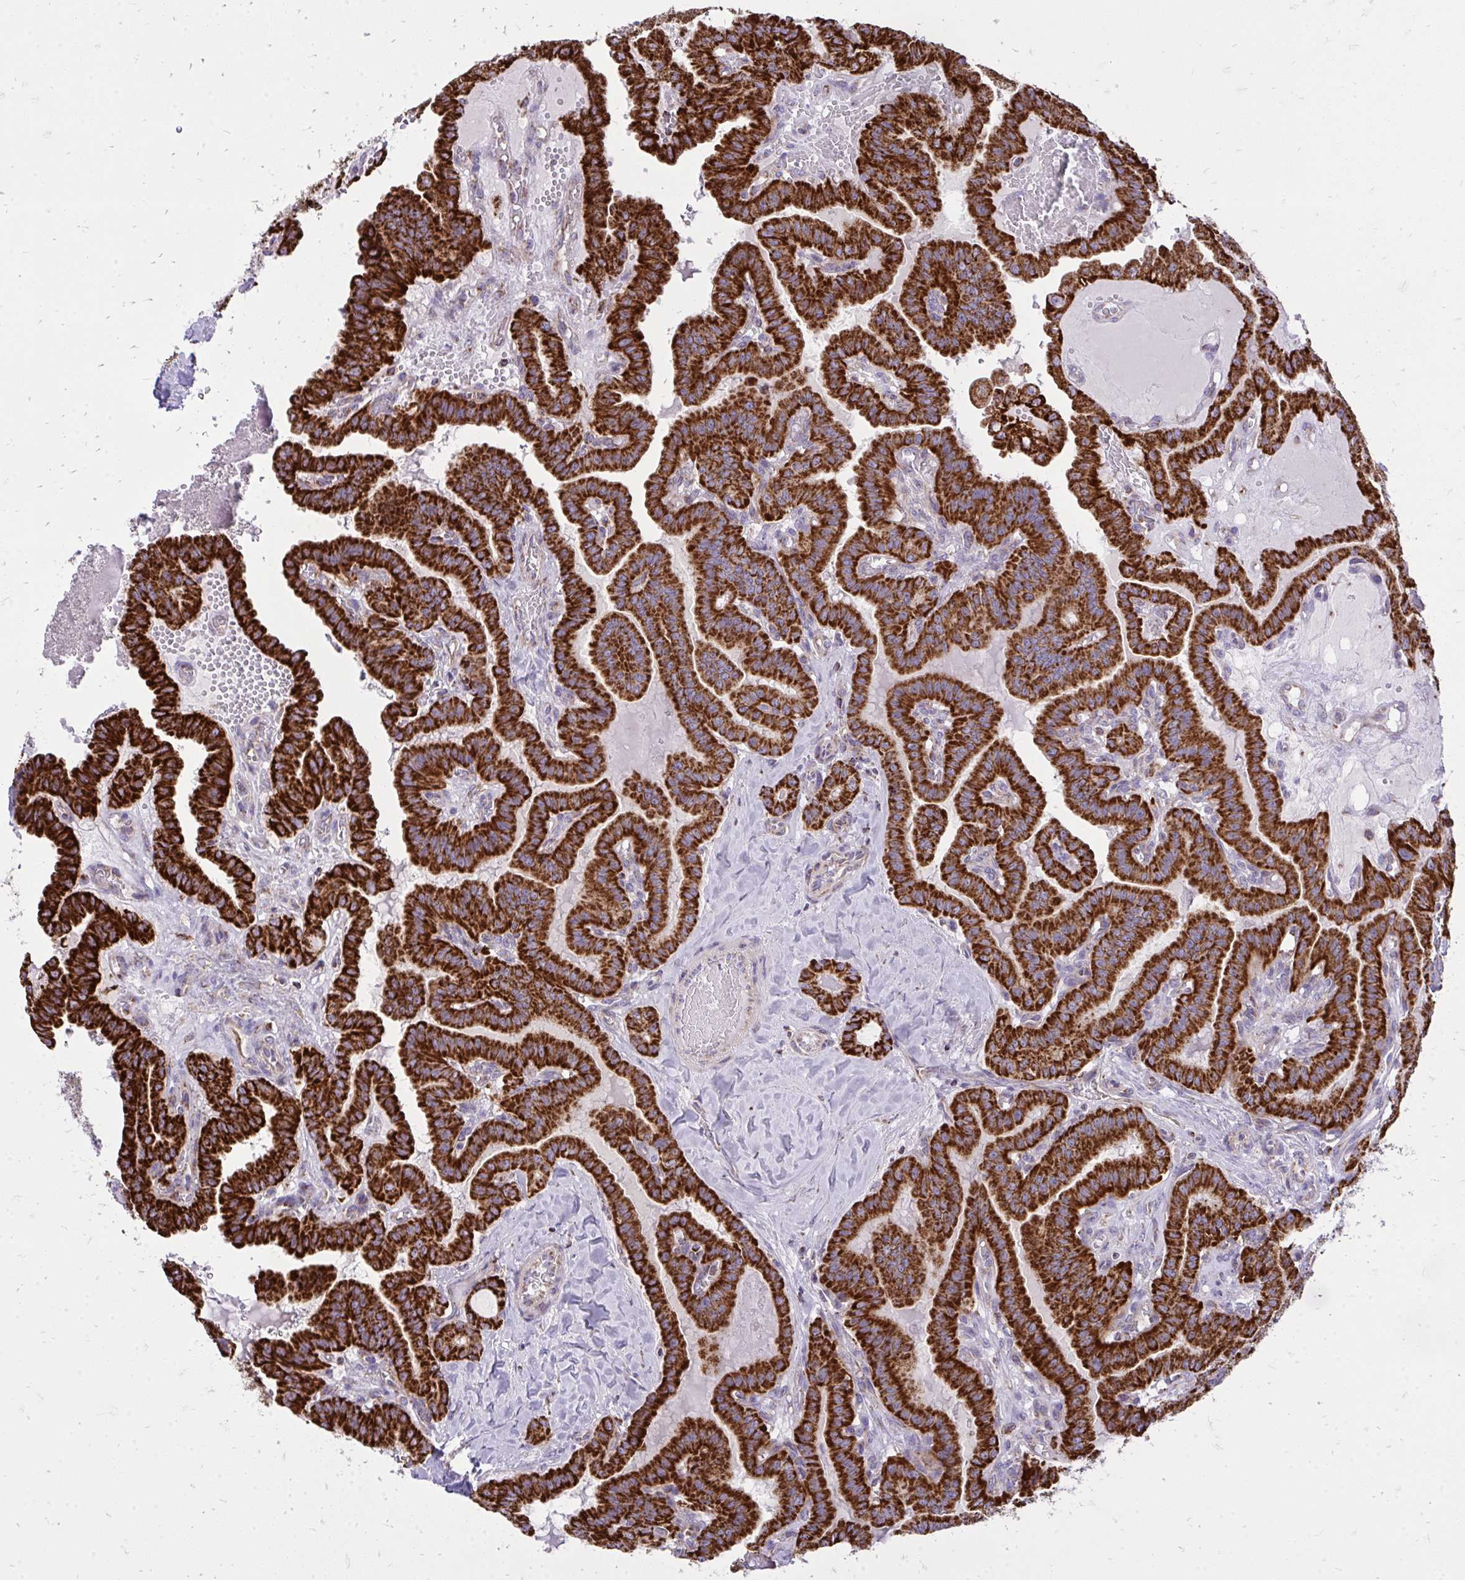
{"staining": {"intensity": "strong", "quantity": ">75%", "location": "cytoplasmic/membranous"}, "tissue": "thyroid cancer", "cell_type": "Tumor cells", "image_type": "cancer", "snomed": [{"axis": "morphology", "description": "Papillary adenocarcinoma, NOS"}, {"axis": "topography", "description": "Thyroid gland"}], "caption": "Human thyroid cancer stained for a protein (brown) displays strong cytoplasmic/membranous positive positivity in about >75% of tumor cells.", "gene": "SPTBN2", "patient": {"sex": "male", "age": 87}}